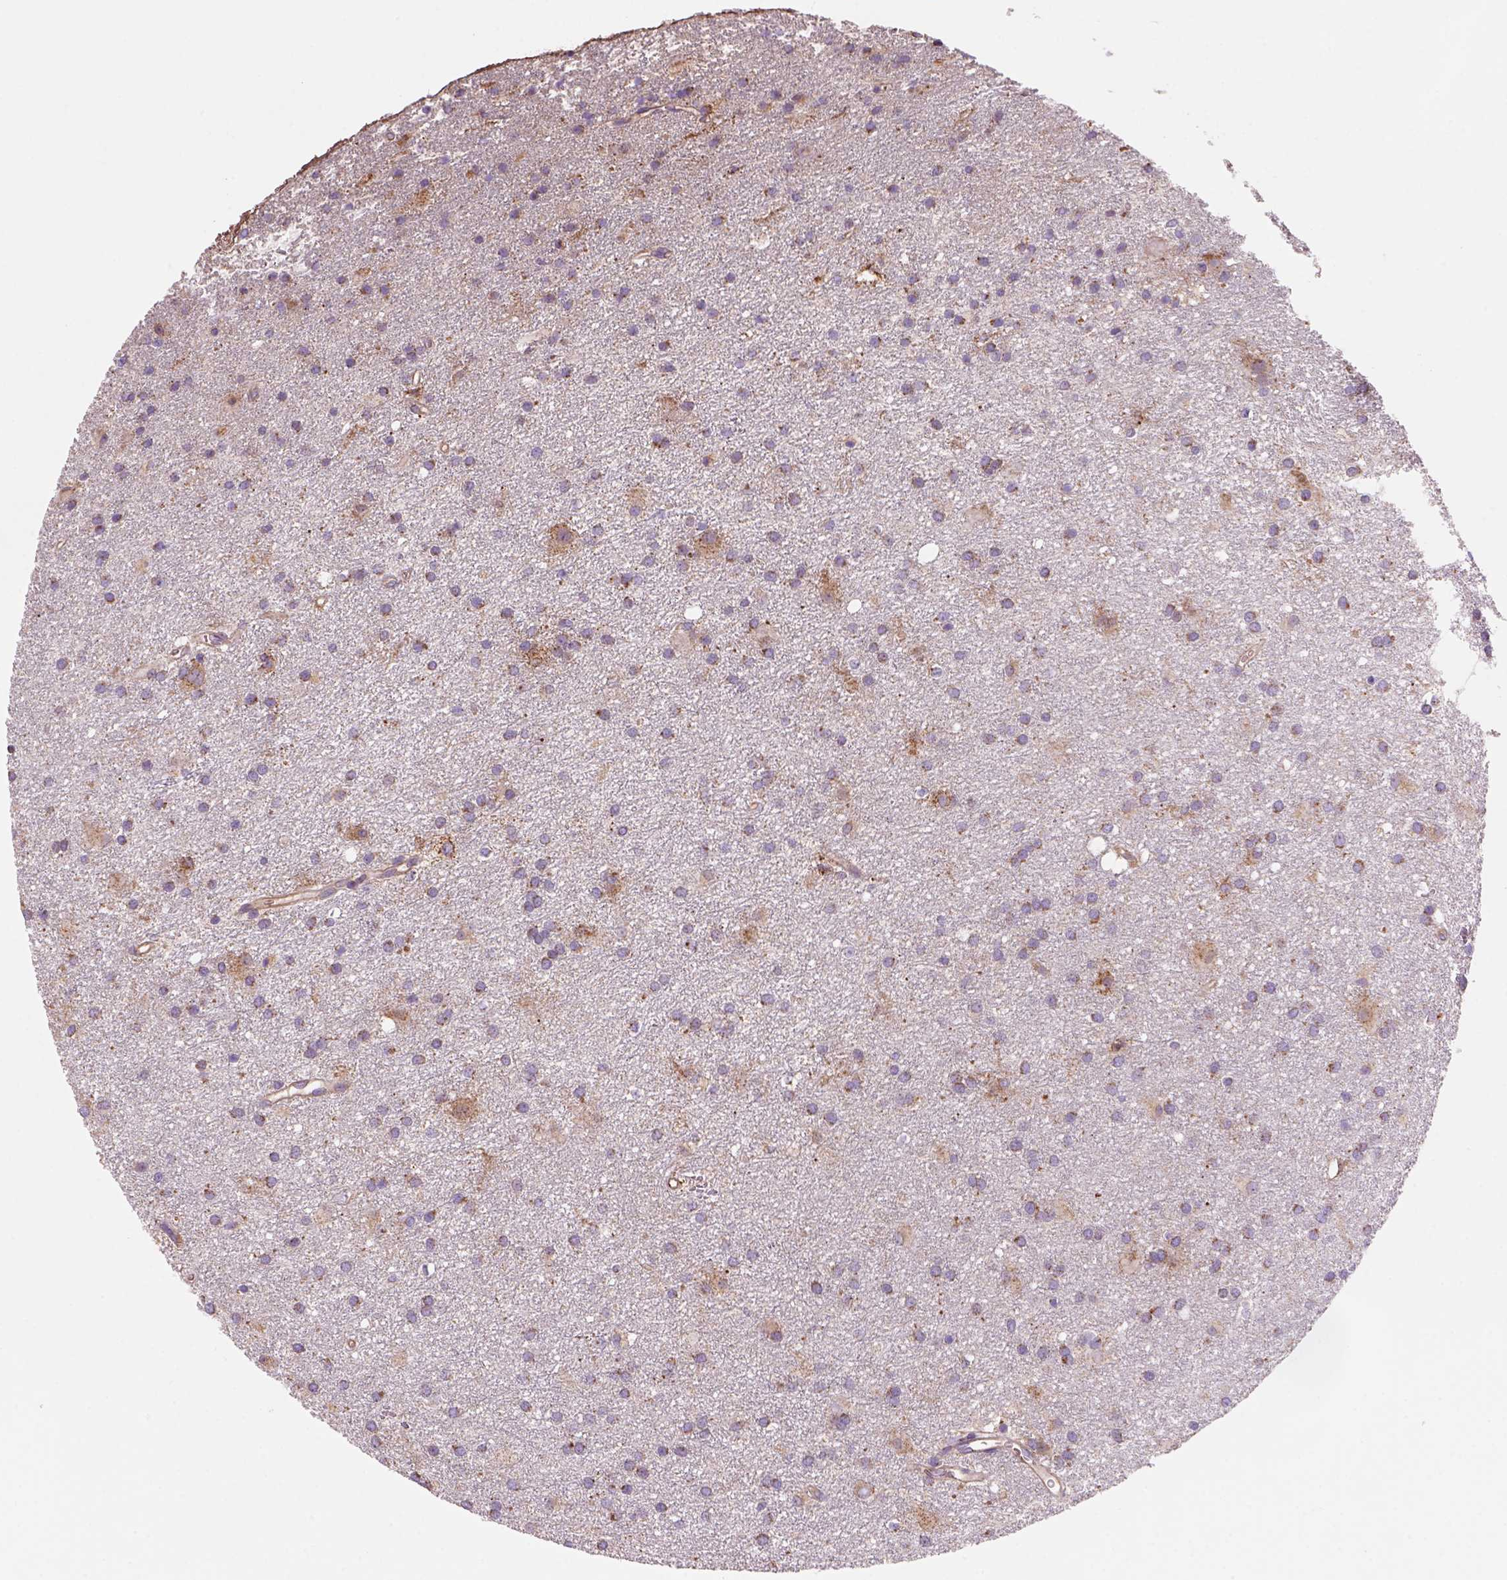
{"staining": {"intensity": "moderate", "quantity": "<25%", "location": "cytoplasmic/membranous"}, "tissue": "glioma", "cell_type": "Tumor cells", "image_type": "cancer", "snomed": [{"axis": "morphology", "description": "Glioma, malignant, Low grade"}, {"axis": "topography", "description": "Brain"}], "caption": "High-magnification brightfield microscopy of glioma stained with DAB (brown) and counterstained with hematoxylin (blue). tumor cells exhibit moderate cytoplasmic/membranous staining is identified in about<25% of cells.", "gene": "WARS2", "patient": {"sex": "male", "age": 58}}